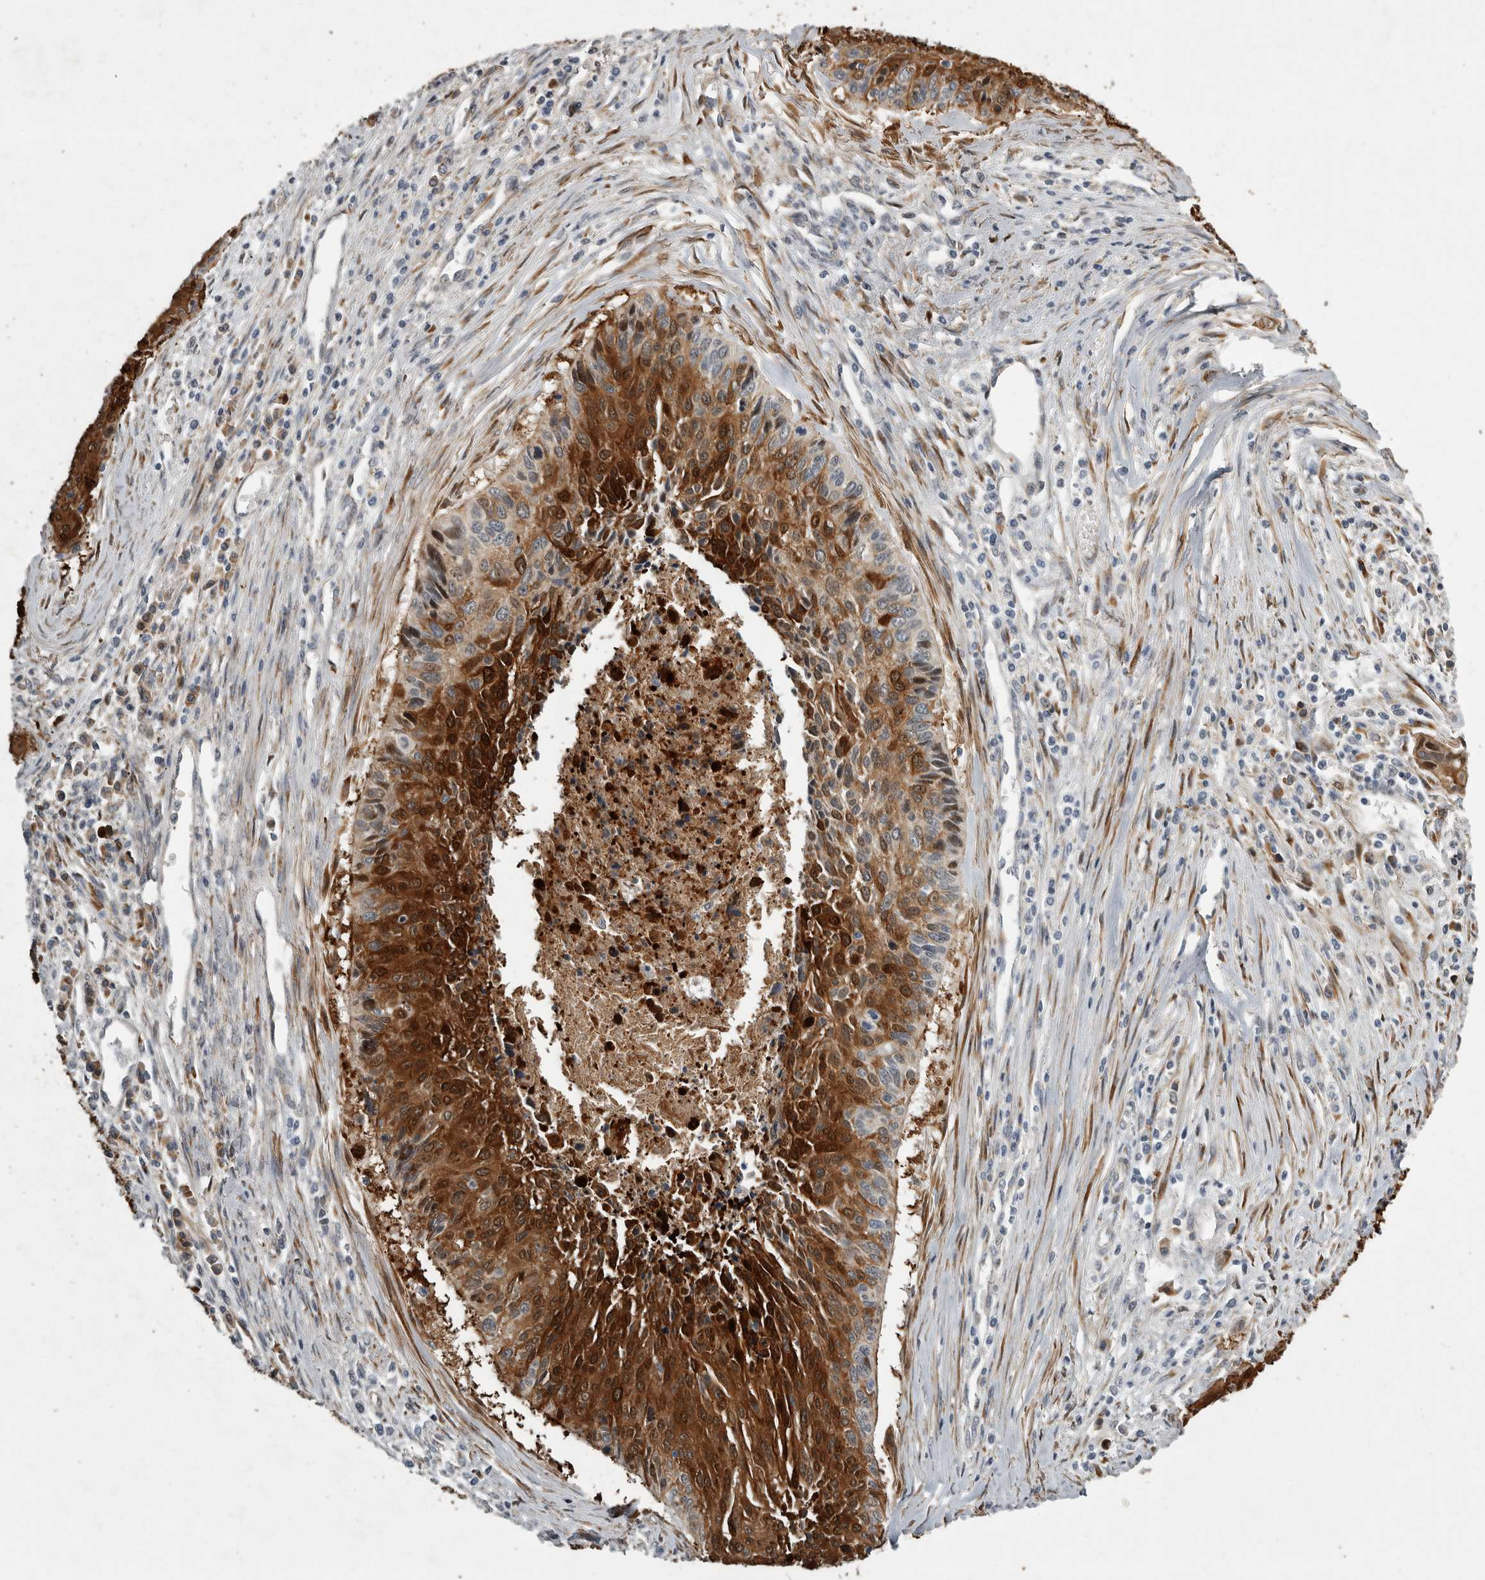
{"staining": {"intensity": "strong", "quantity": ">75%", "location": "cytoplasmic/membranous"}, "tissue": "cervical cancer", "cell_type": "Tumor cells", "image_type": "cancer", "snomed": [{"axis": "morphology", "description": "Squamous cell carcinoma, NOS"}, {"axis": "topography", "description": "Cervix"}], "caption": "This is an image of immunohistochemistry staining of cervical squamous cell carcinoma, which shows strong positivity in the cytoplasmic/membranous of tumor cells.", "gene": "MPDZ", "patient": {"sex": "female", "age": 55}}